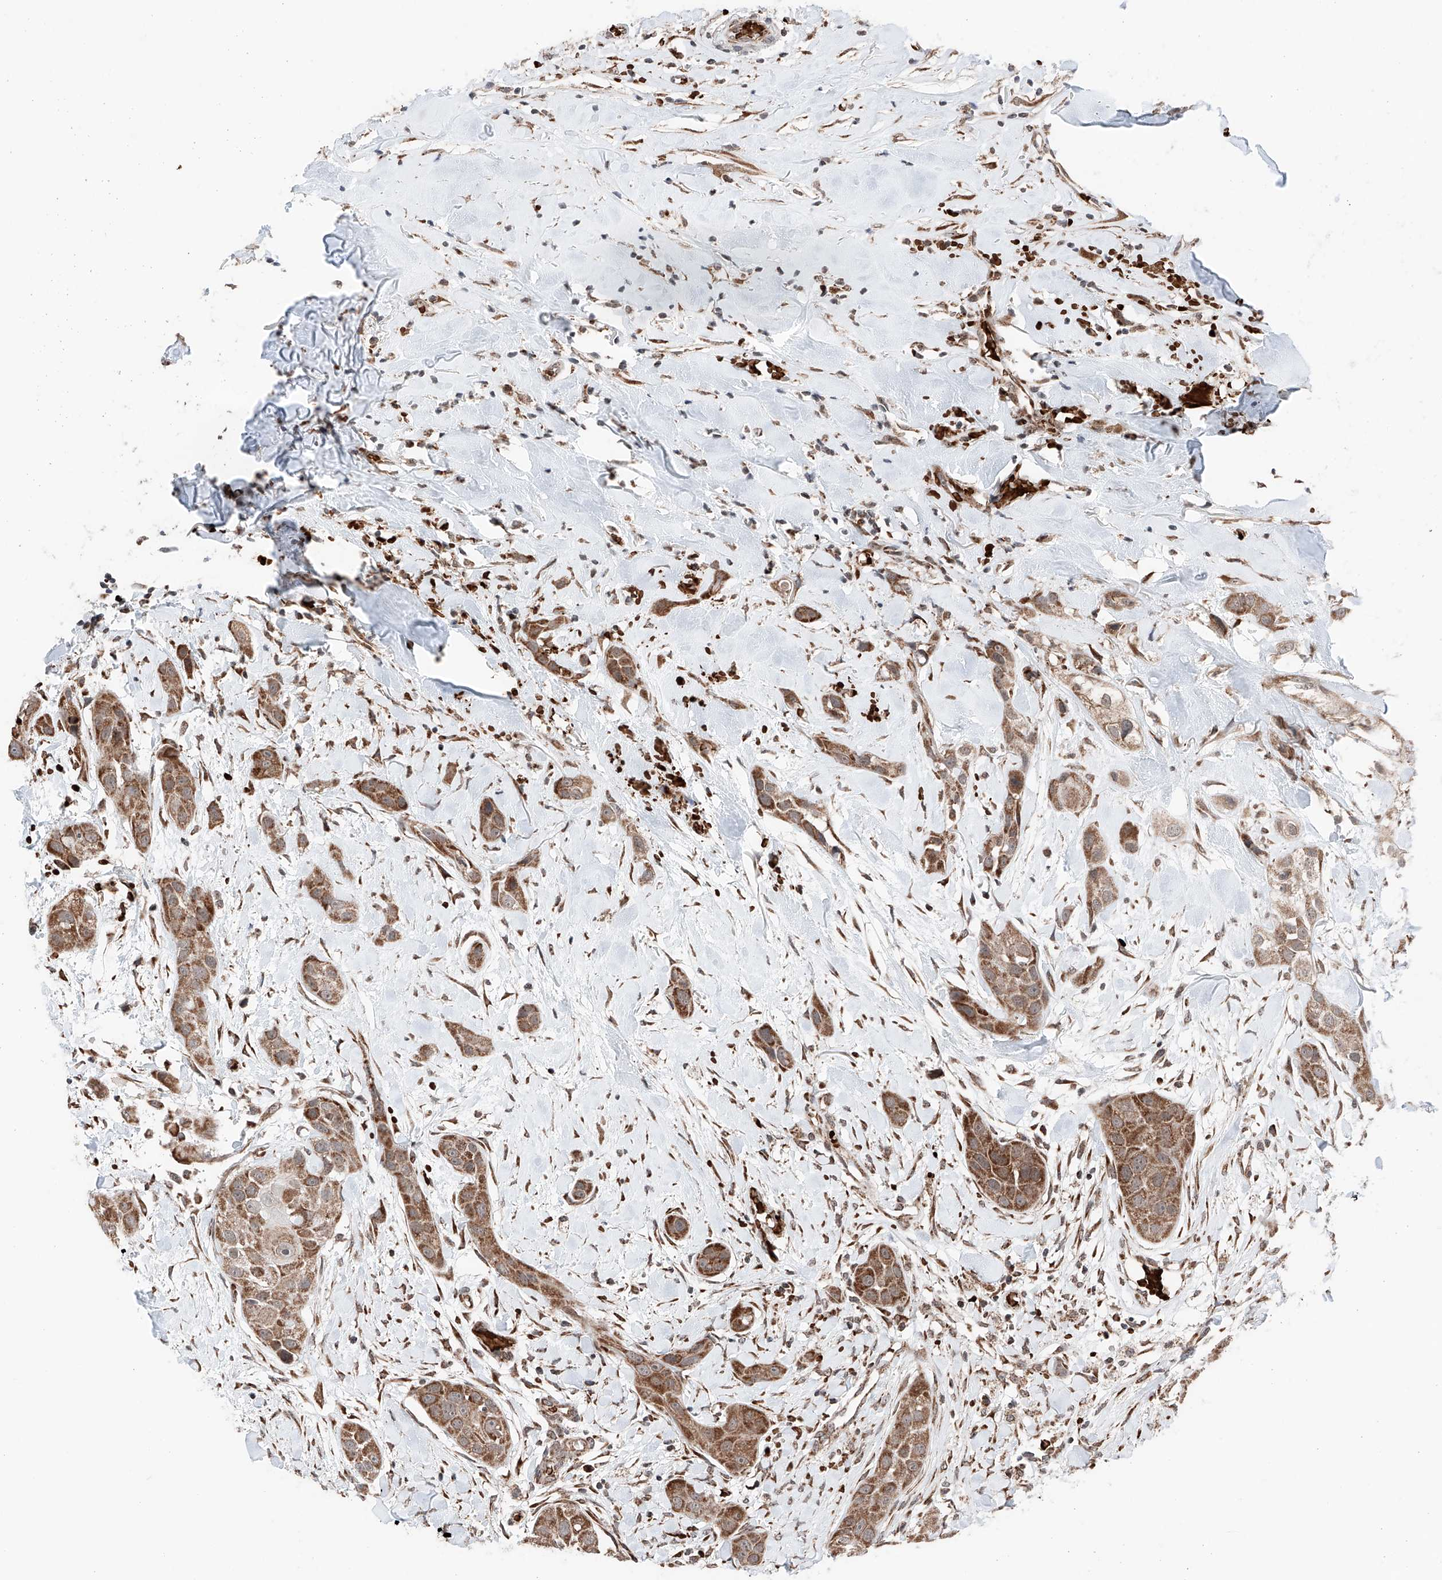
{"staining": {"intensity": "moderate", "quantity": ">75%", "location": "cytoplasmic/membranous"}, "tissue": "head and neck cancer", "cell_type": "Tumor cells", "image_type": "cancer", "snomed": [{"axis": "morphology", "description": "Normal tissue, NOS"}, {"axis": "morphology", "description": "Squamous cell carcinoma, NOS"}, {"axis": "topography", "description": "Skeletal muscle"}, {"axis": "topography", "description": "Head-Neck"}], "caption": "A high-resolution micrograph shows immunohistochemistry staining of head and neck cancer, which shows moderate cytoplasmic/membranous expression in approximately >75% of tumor cells.", "gene": "ZSCAN29", "patient": {"sex": "male", "age": 51}}